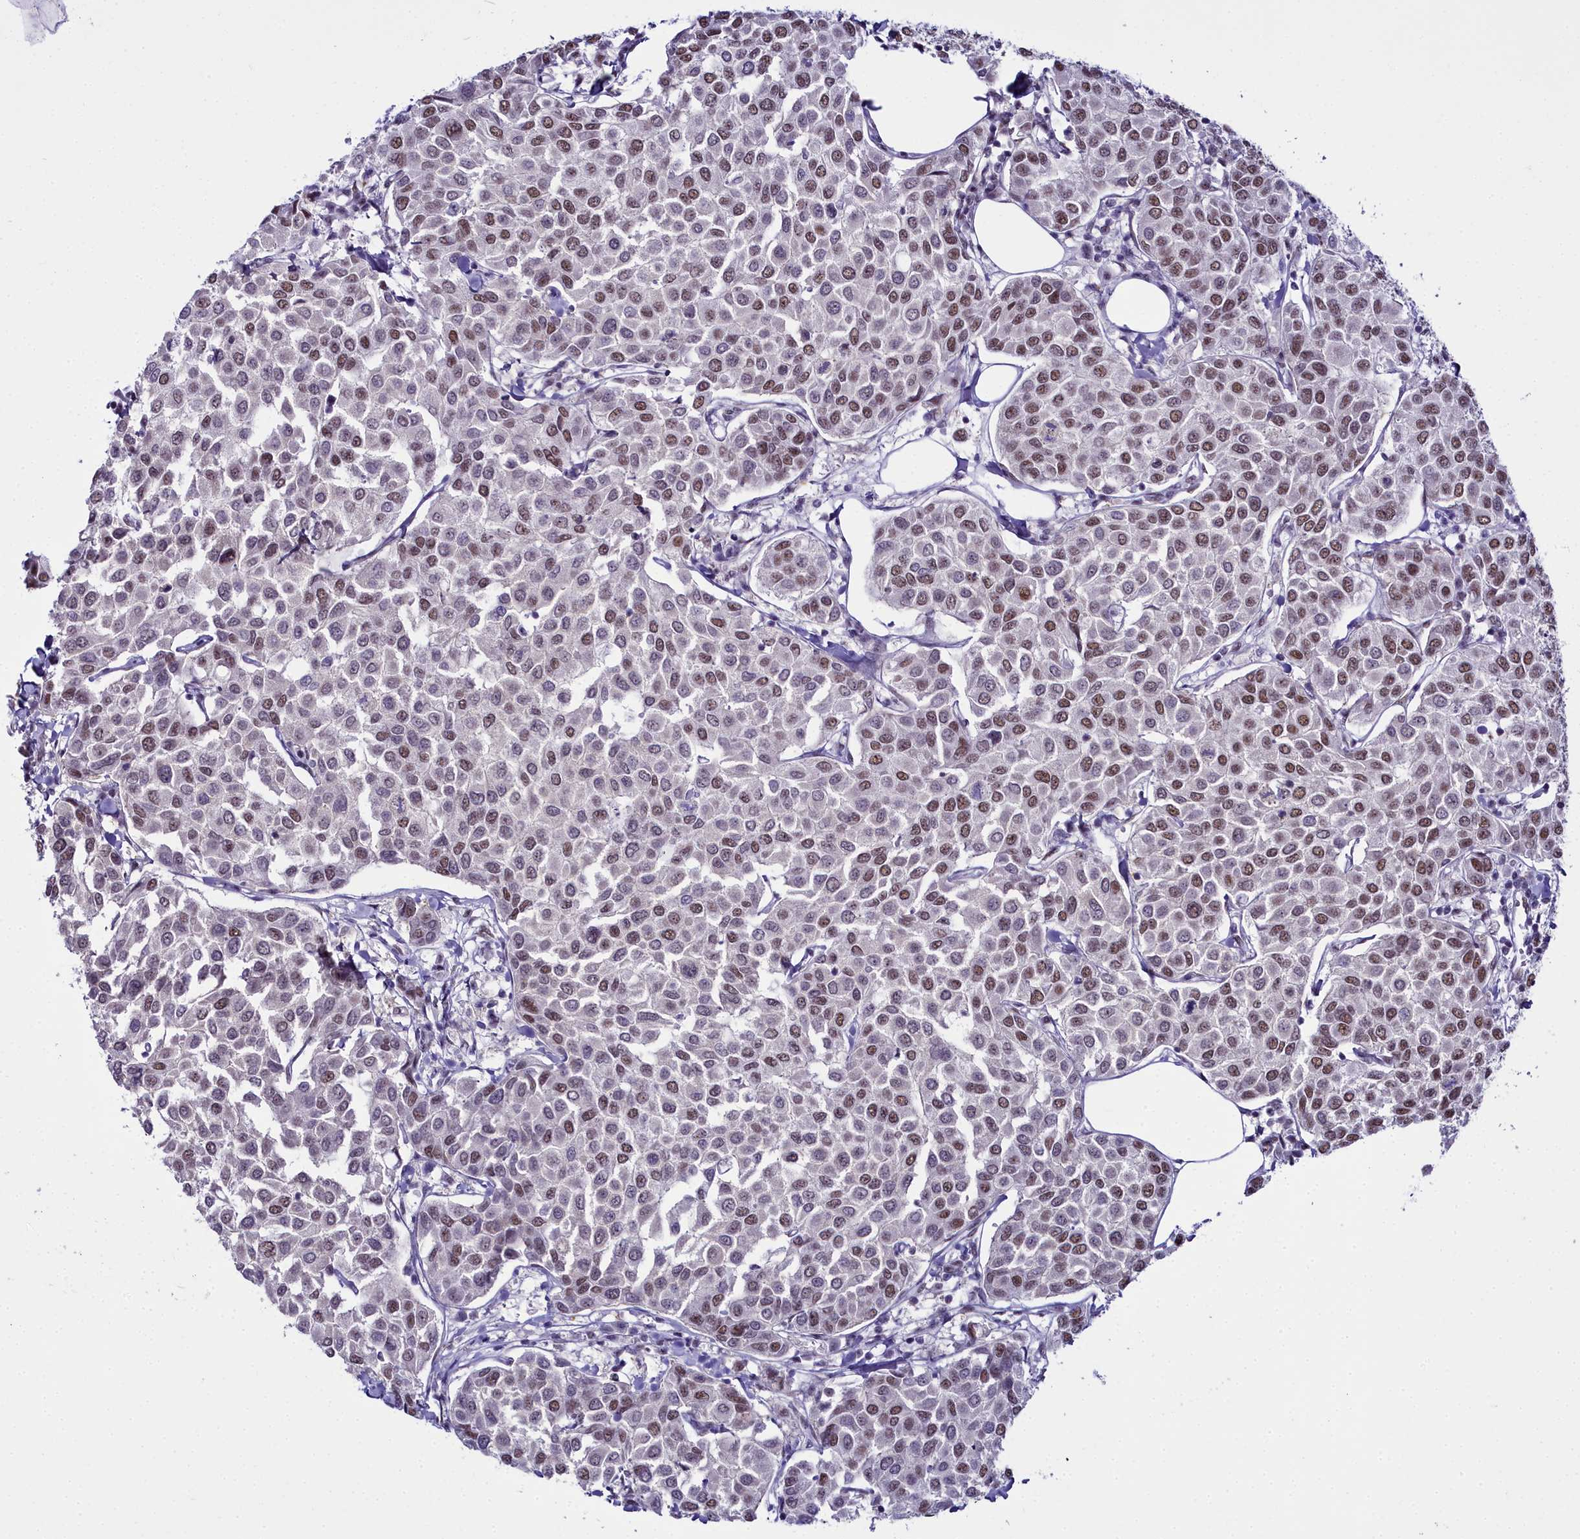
{"staining": {"intensity": "moderate", "quantity": ">75%", "location": "nuclear"}, "tissue": "breast cancer", "cell_type": "Tumor cells", "image_type": "cancer", "snomed": [{"axis": "morphology", "description": "Duct carcinoma"}, {"axis": "topography", "description": "Breast"}], "caption": "Breast invasive ductal carcinoma stained with DAB IHC shows medium levels of moderate nuclear expression in approximately >75% of tumor cells.", "gene": "RBM12", "patient": {"sex": "female", "age": 55}}